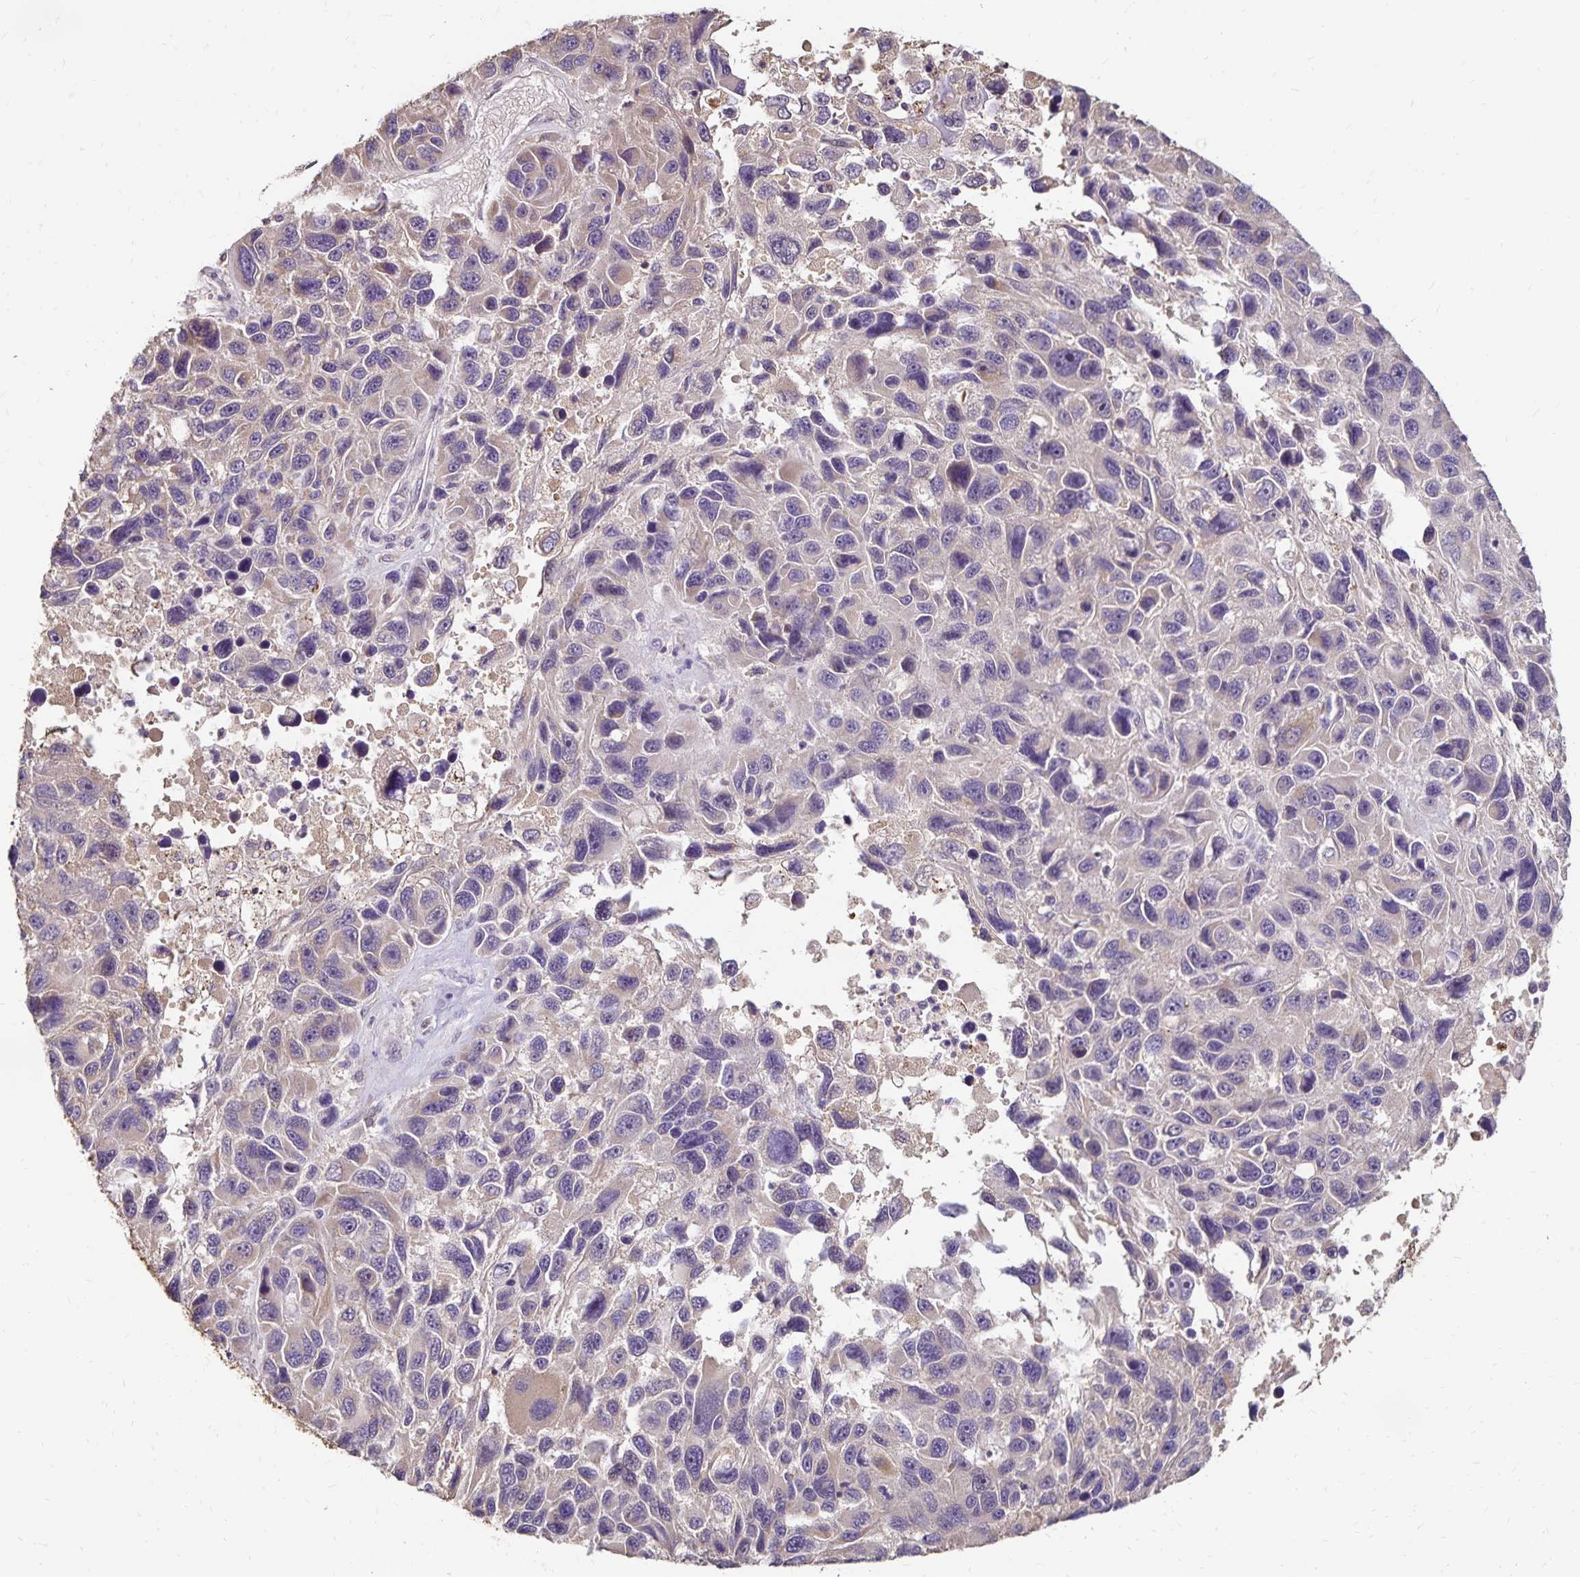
{"staining": {"intensity": "weak", "quantity": "25%-75%", "location": "cytoplasmic/membranous"}, "tissue": "melanoma", "cell_type": "Tumor cells", "image_type": "cancer", "snomed": [{"axis": "morphology", "description": "Malignant melanoma, NOS"}, {"axis": "topography", "description": "Skin"}], "caption": "The histopathology image demonstrates immunohistochemical staining of melanoma. There is weak cytoplasmic/membranous staining is identified in about 25%-75% of tumor cells.", "gene": "EMC10", "patient": {"sex": "male", "age": 53}}